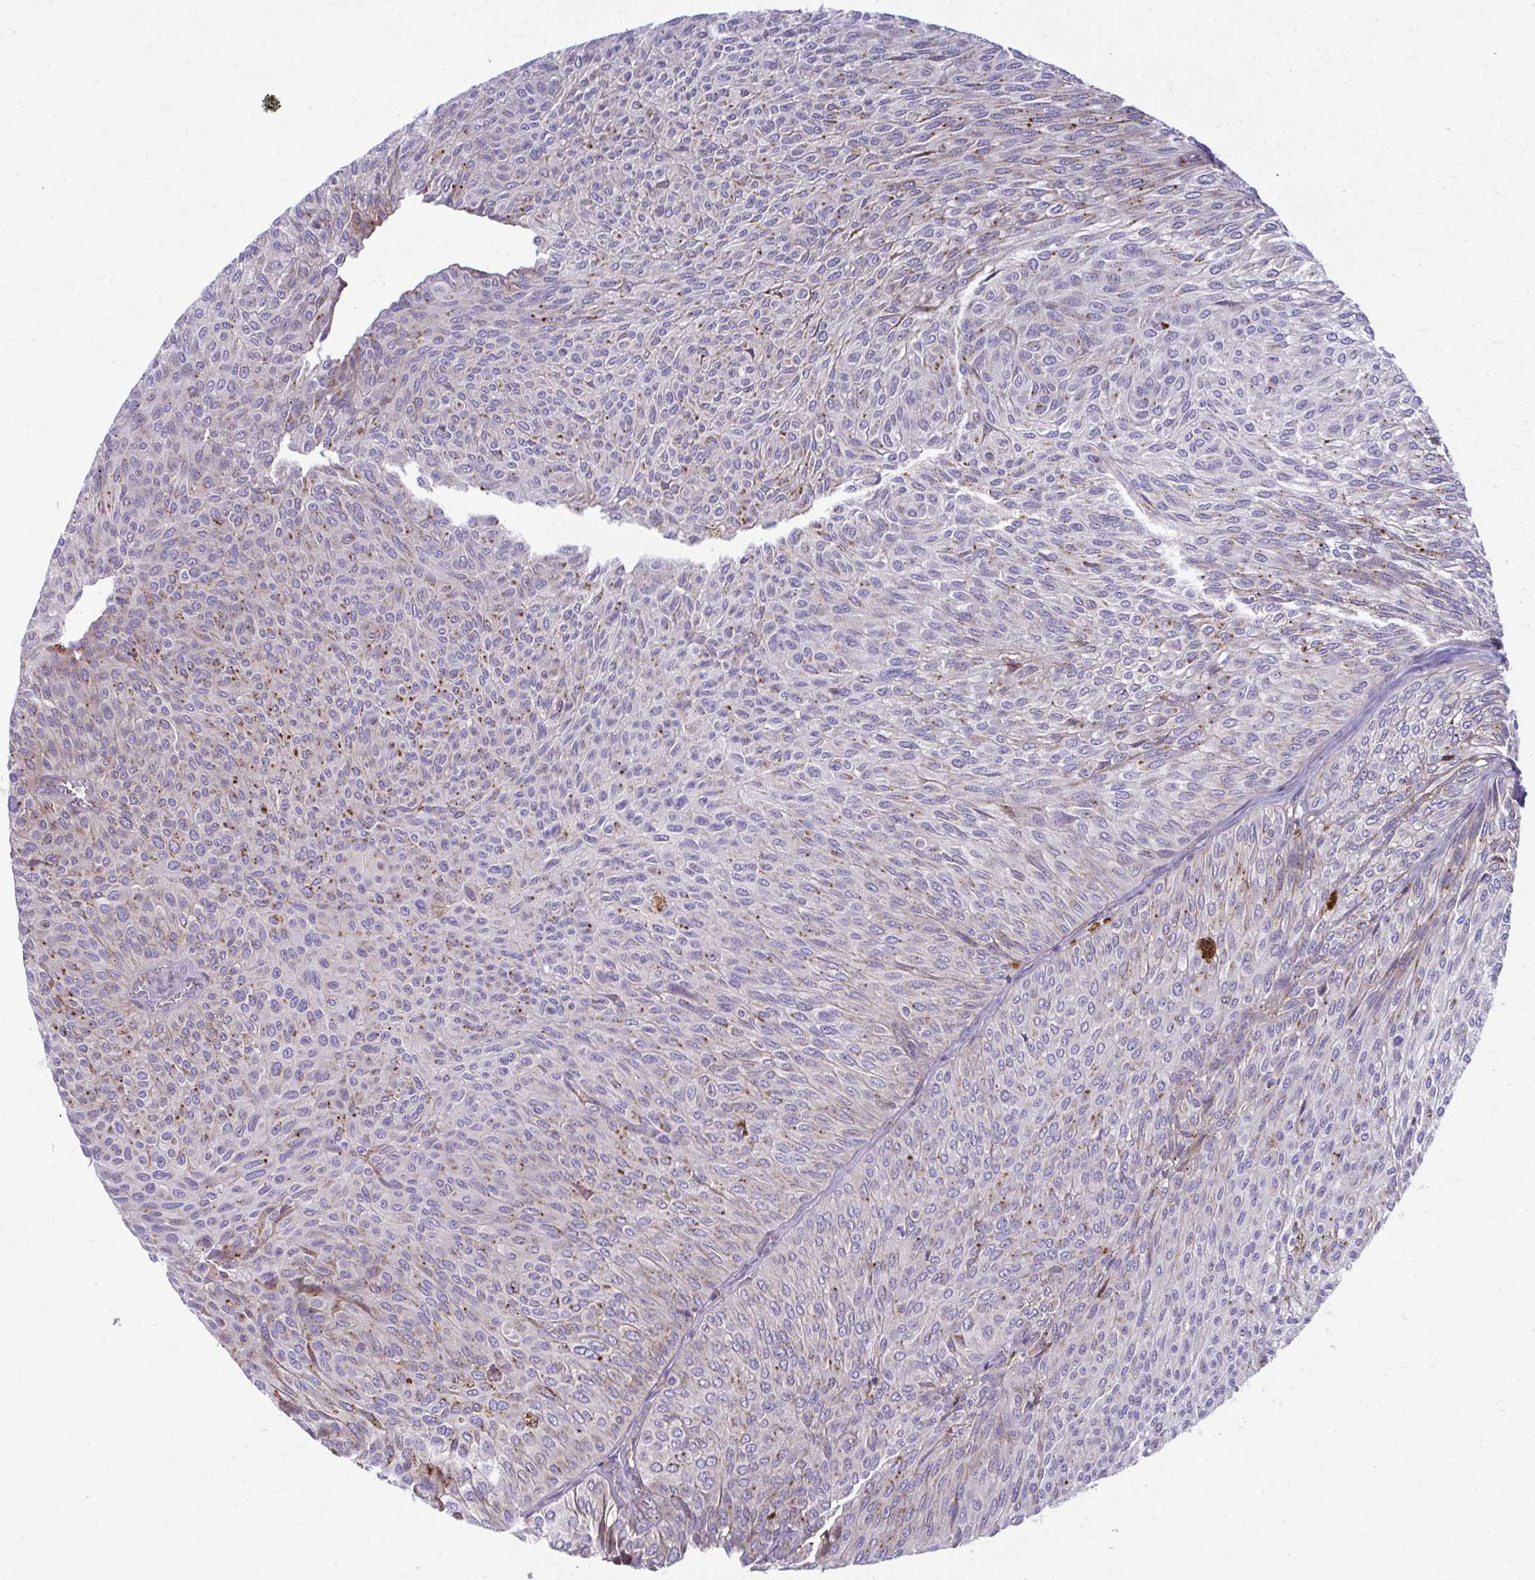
{"staining": {"intensity": "moderate", "quantity": "<25%", "location": "cytoplasmic/membranous"}, "tissue": "urothelial cancer", "cell_type": "Tumor cells", "image_type": "cancer", "snomed": [{"axis": "morphology", "description": "Urothelial carcinoma, Low grade"}, {"axis": "topography", "description": "Urinary bladder"}], "caption": "Immunohistochemical staining of low-grade urothelial carcinoma shows low levels of moderate cytoplasmic/membranous staining in about <25% of tumor cells.", "gene": "LRRC4B", "patient": {"sex": "male", "age": 91}}